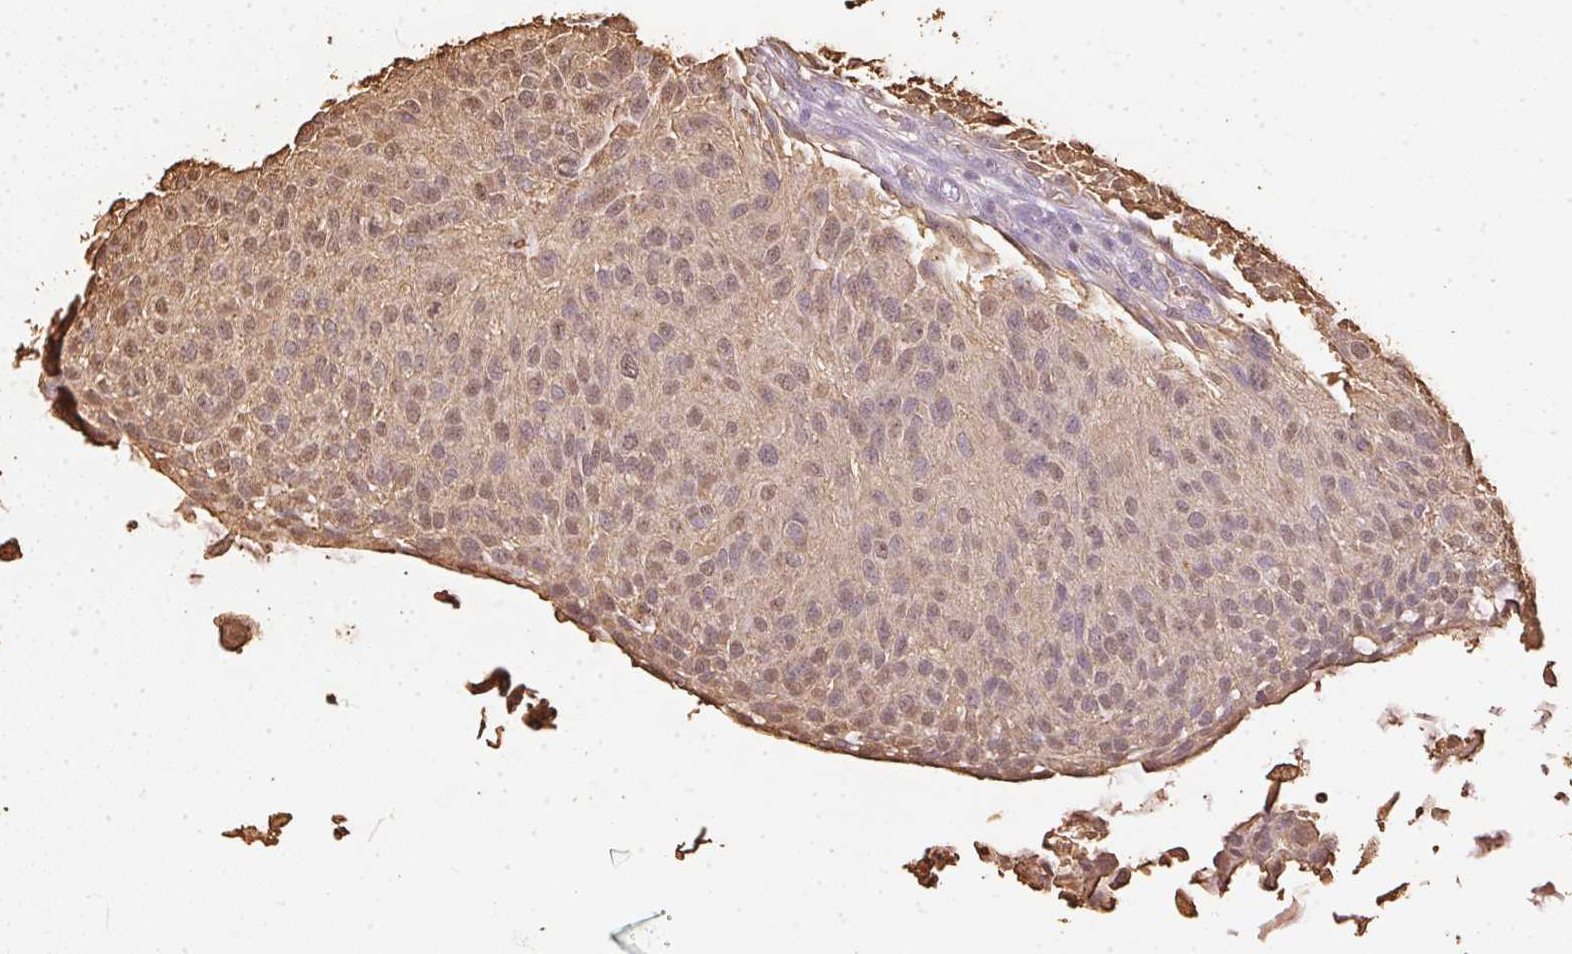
{"staining": {"intensity": "weak", "quantity": ">75%", "location": "cytoplasmic/membranous,nuclear"}, "tissue": "urothelial cancer", "cell_type": "Tumor cells", "image_type": "cancer", "snomed": [{"axis": "morphology", "description": "Urothelial carcinoma, NOS"}, {"axis": "topography", "description": "Urinary bladder"}], "caption": "Immunohistochemical staining of human transitional cell carcinoma demonstrates low levels of weak cytoplasmic/membranous and nuclear staining in about >75% of tumor cells.", "gene": "S100A3", "patient": {"sex": "male", "age": 84}}